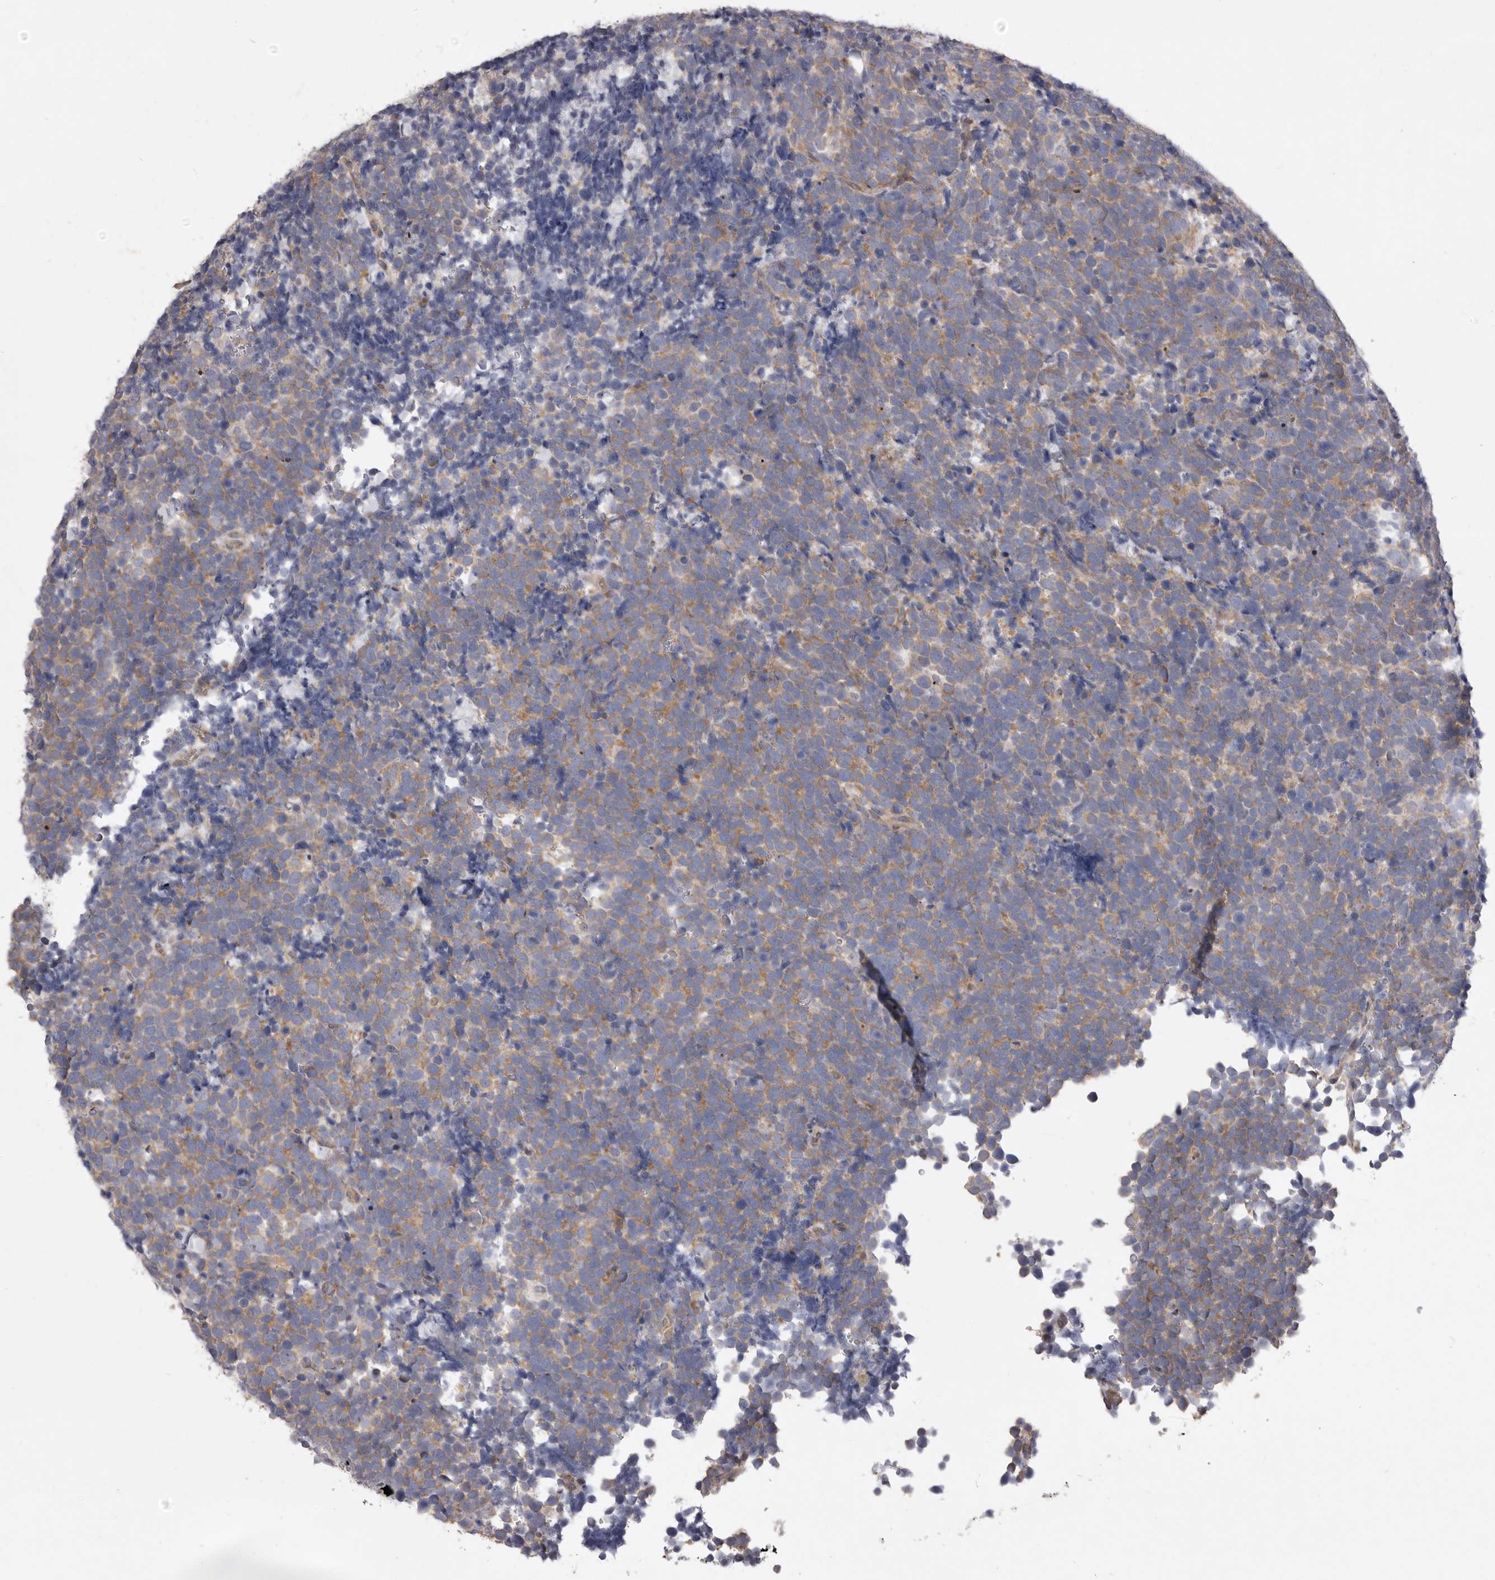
{"staining": {"intensity": "moderate", "quantity": ">75%", "location": "cytoplasmic/membranous"}, "tissue": "urothelial cancer", "cell_type": "Tumor cells", "image_type": "cancer", "snomed": [{"axis": "morphology", "description": "Urothelial carcinoma, High grade"}, {"axis": "topography", "description": "Urinary bladder"}], "caption": "High-magnification brightfield microscopy of high-grade urothelial carcinoma stained with DAB (3,3'-diaminobenzidine) (brown) and counterstained with hematoxylin (blue). tumor cells exhibit moderate cytoplasmic/membranous positivity is seen in about>75% of cells.", "gene": "TBC1D8B", "patient": {"sex": "female", "age": 82}}